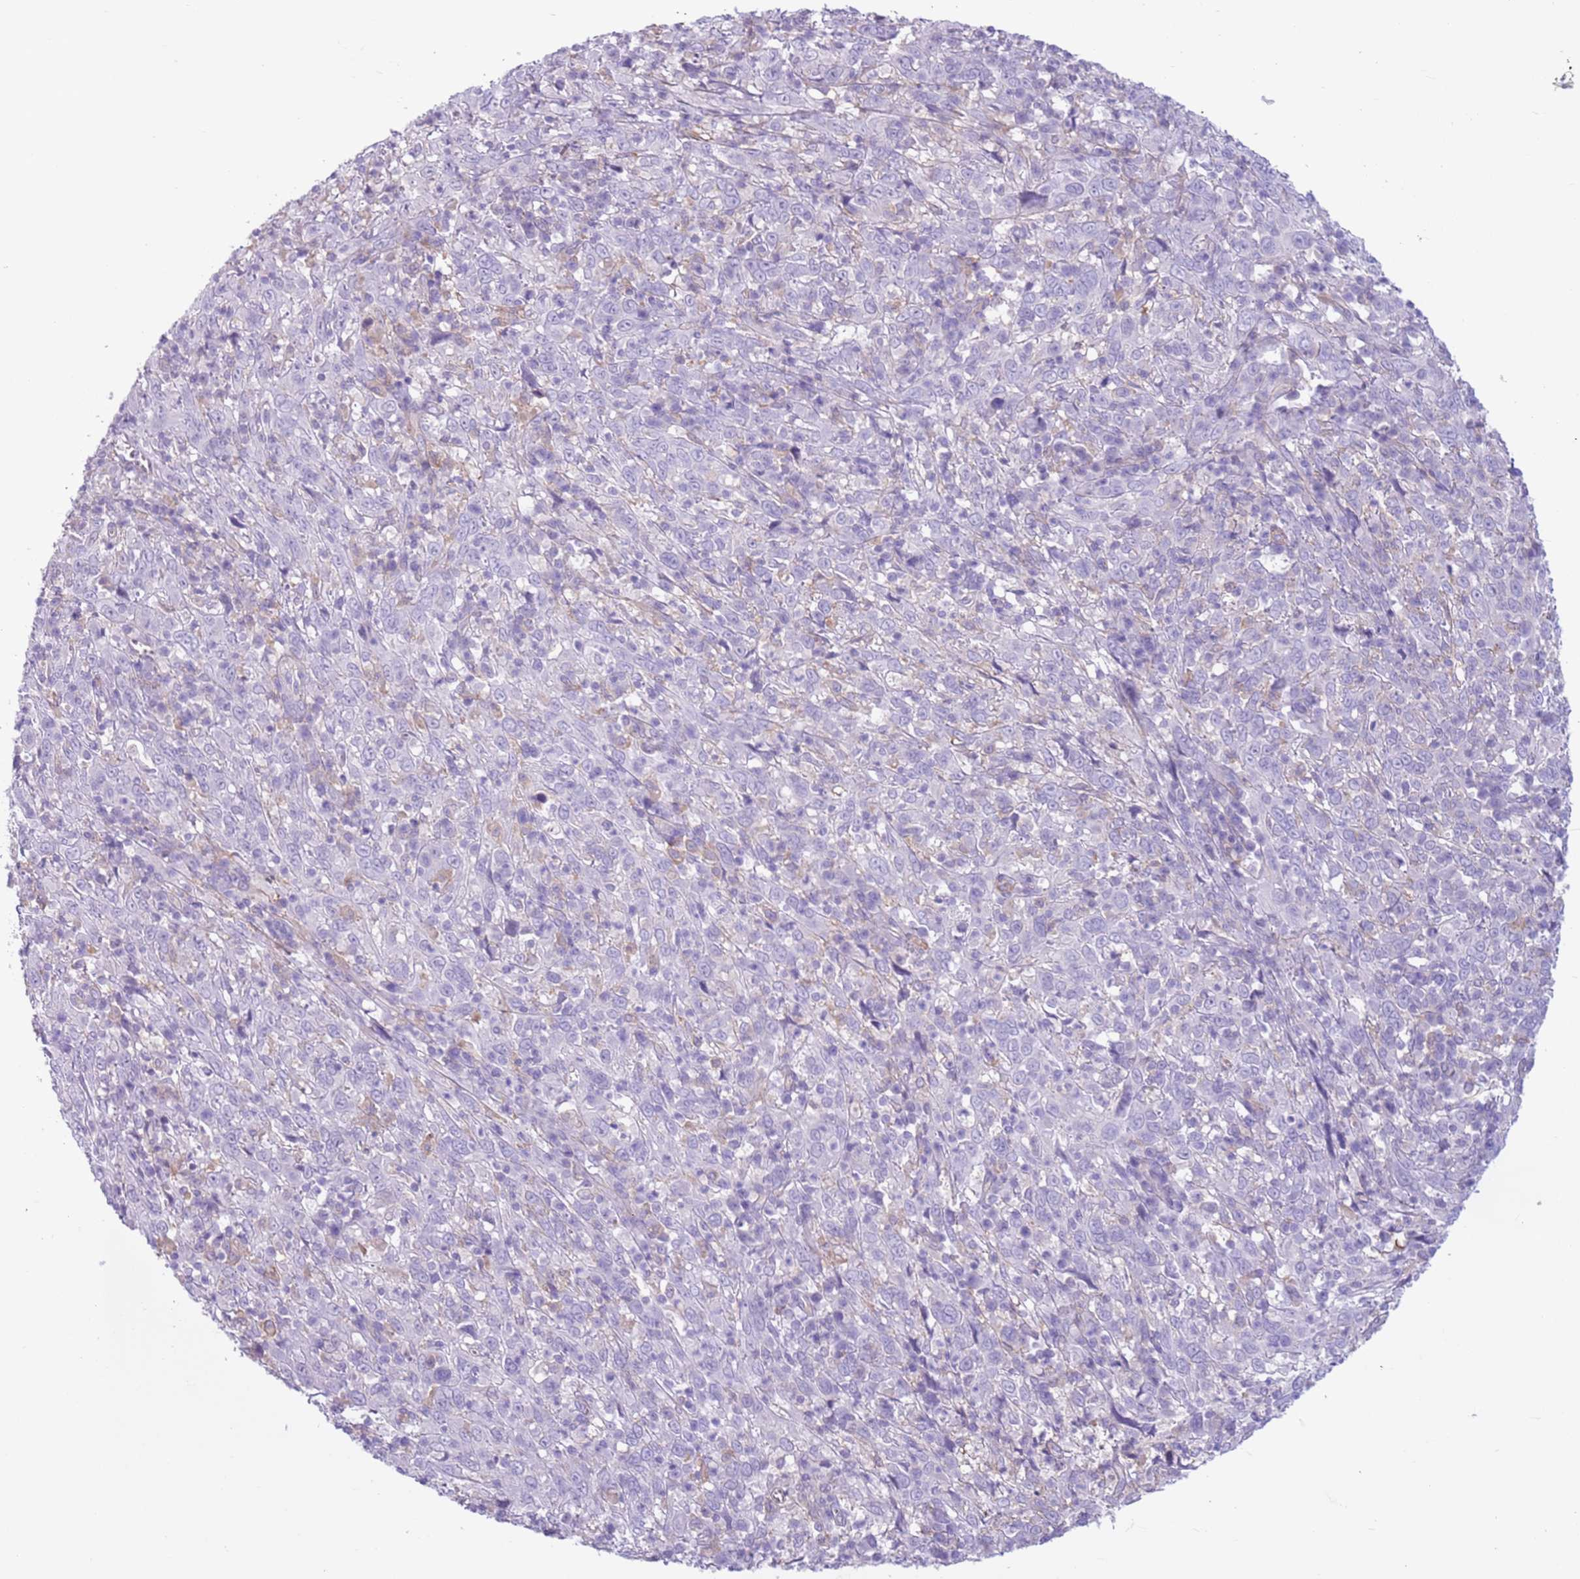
{"staining": {"intensity": "negative", "quantity": "none", "location": "none"}, "tissue": "cervical cancer", "cell_type": "Tumor cells", "image_type": "cancer", "snomed": [{"axis": "morphology", "description": "Squamous cell carcinoma, NOS"}, {"axis": "topography", "description": "Cervix"}], "caption": "This histopathology image is of cervical cancer (squamous cell carcinoma) stained with IHC to label a protein in brown with the nuclei are counter-stained blue. There is no staining in tumor cells.", "gene": "SNX6", "patient": {"sex": "female", "age": 46}}